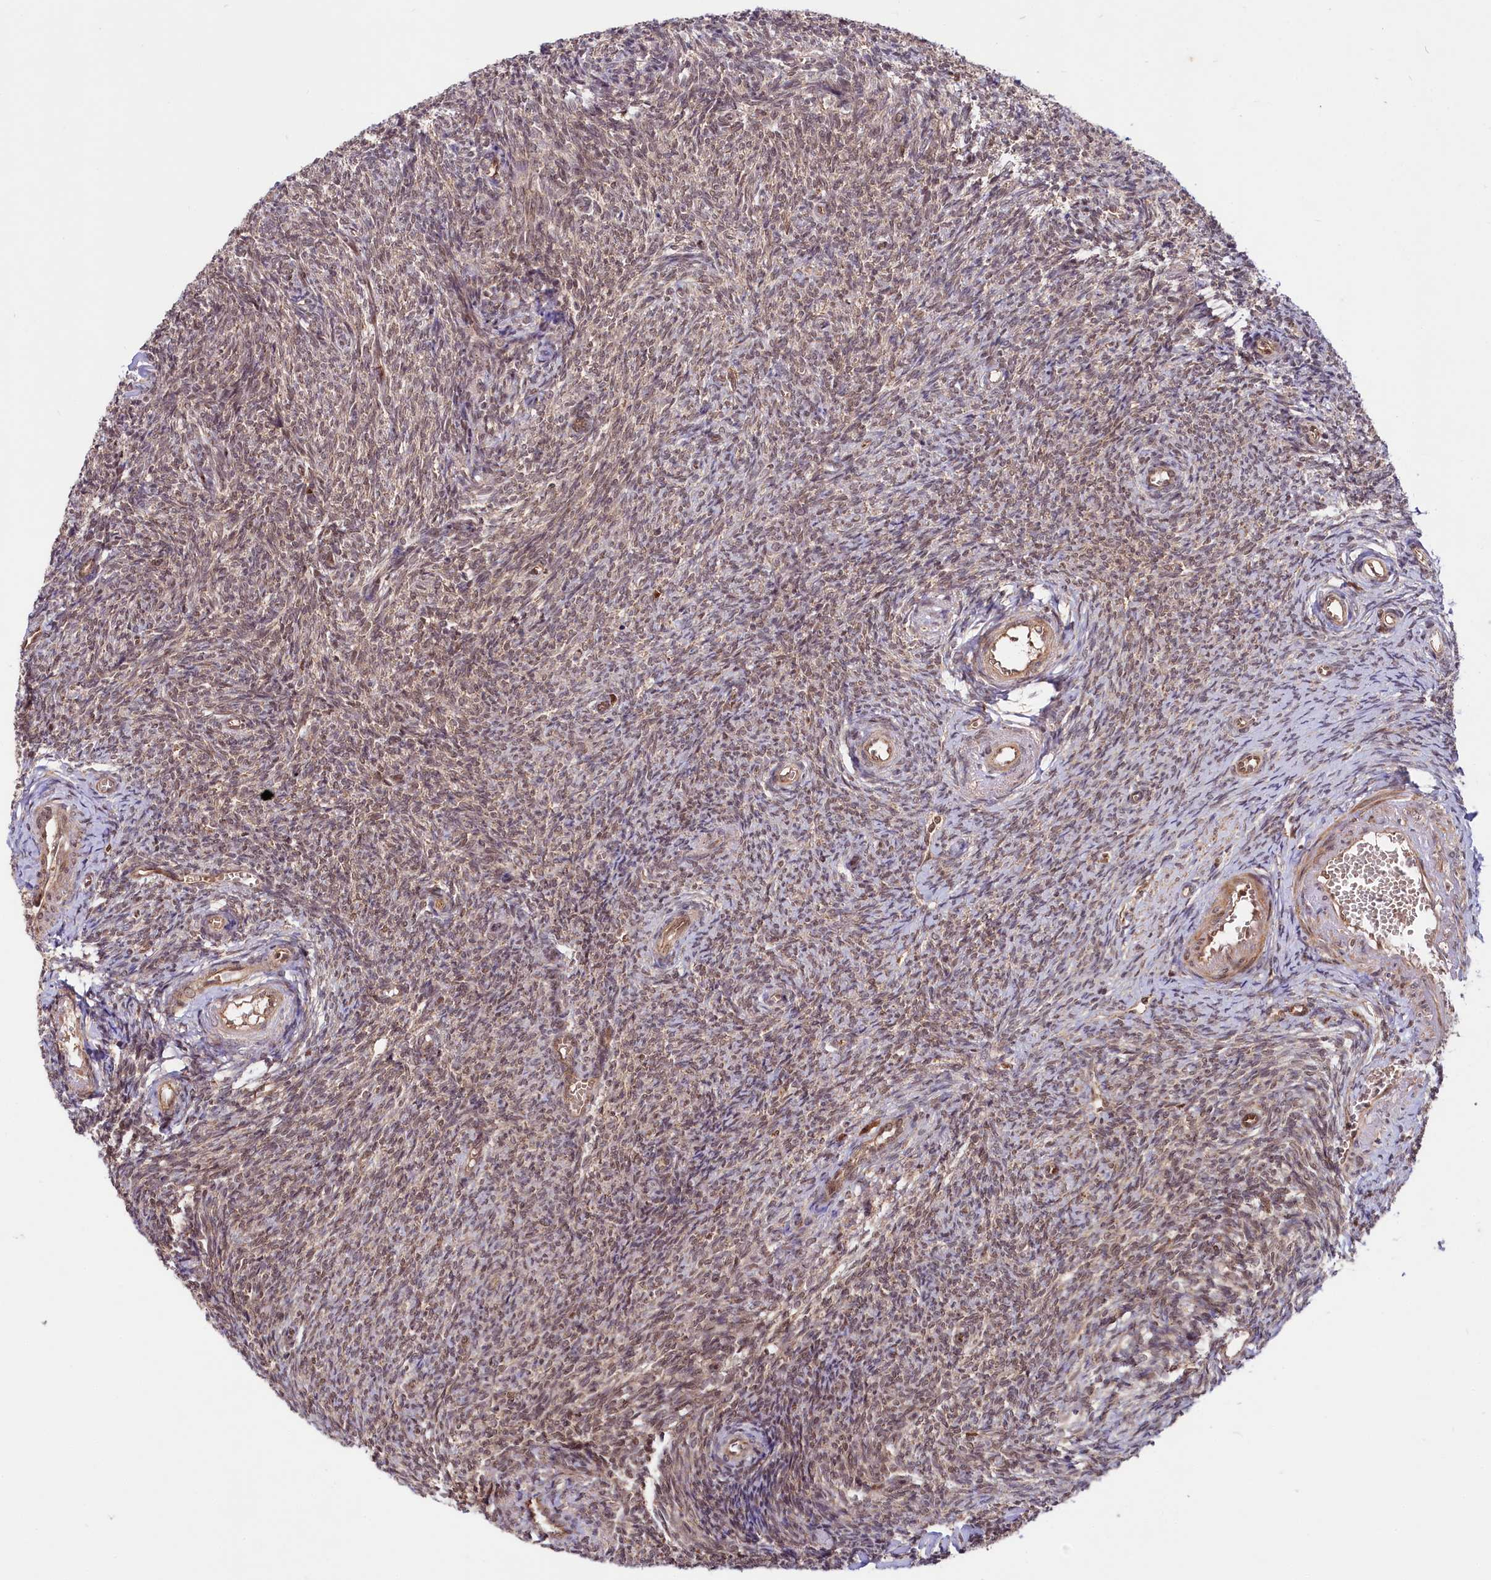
{"staining": {"intensity": "moderate", "quantity": ">75%", "location": "cytoplasmic/membranous,nuclear"}, "tissue": "ovary", "cell_type": "Ovarian stroma cells", "image_type": "normal", "snomed": [{"axis": "morphology", "description": "Normal tissue, NOS"}, {"axis": "topography", "description": "Ovary"}], "caption": "DAB (3,3'-diaminobenzidine) immunohistochemical staining of benign human ovary displays moderate cytoplasmic/membranous,nuclear protein expression in about >75% of ovarian stroma cells. Nuclei are stained in blue.", "gene": "UBE3A", "patient": {"sex": "female", "age": 44}}